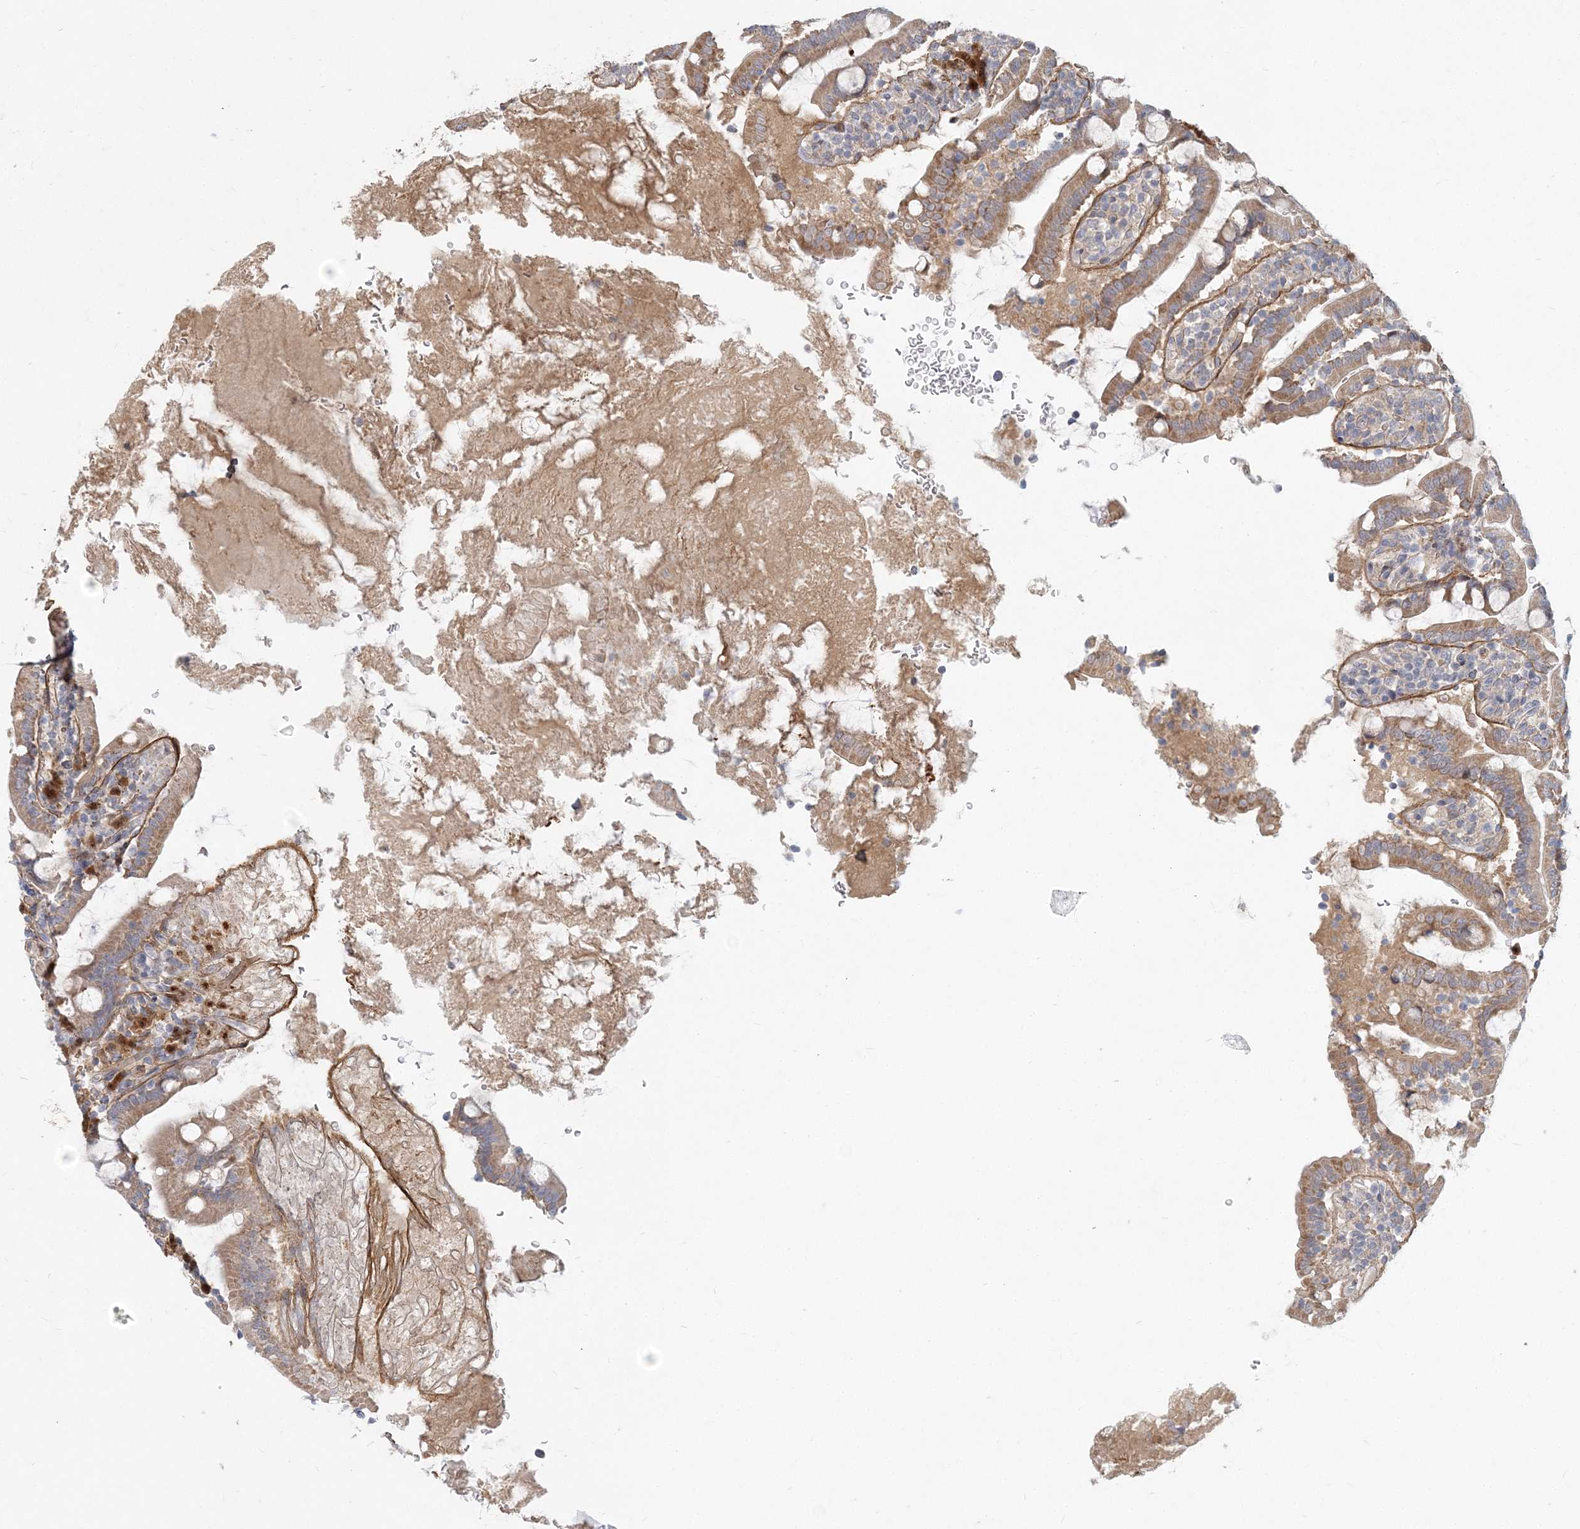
{"staining": {"intensity": "moderate", "quantity": ">75%", "location": "cytoplasmic/membranous"}, "tissue": "duodenum", "cell_type": "Glandular cells", "image_type": "normal", "snomed": [{"axis": "morphology", "description": "Normal tissue, NOS"}, {"axis": "topography", "description": "Duodenum"}], "caption": "High-power microscopy captured an IHC histopathology image of unremarkable duodenum, revealing moderate cytoplasmic/membranous expression in approximately >75% of glandular cells. The protein is shown in brown color, while the nuclei are stained blue.", "gene": "GMPPA", "patient": {"sex": "male", "age": 35}}